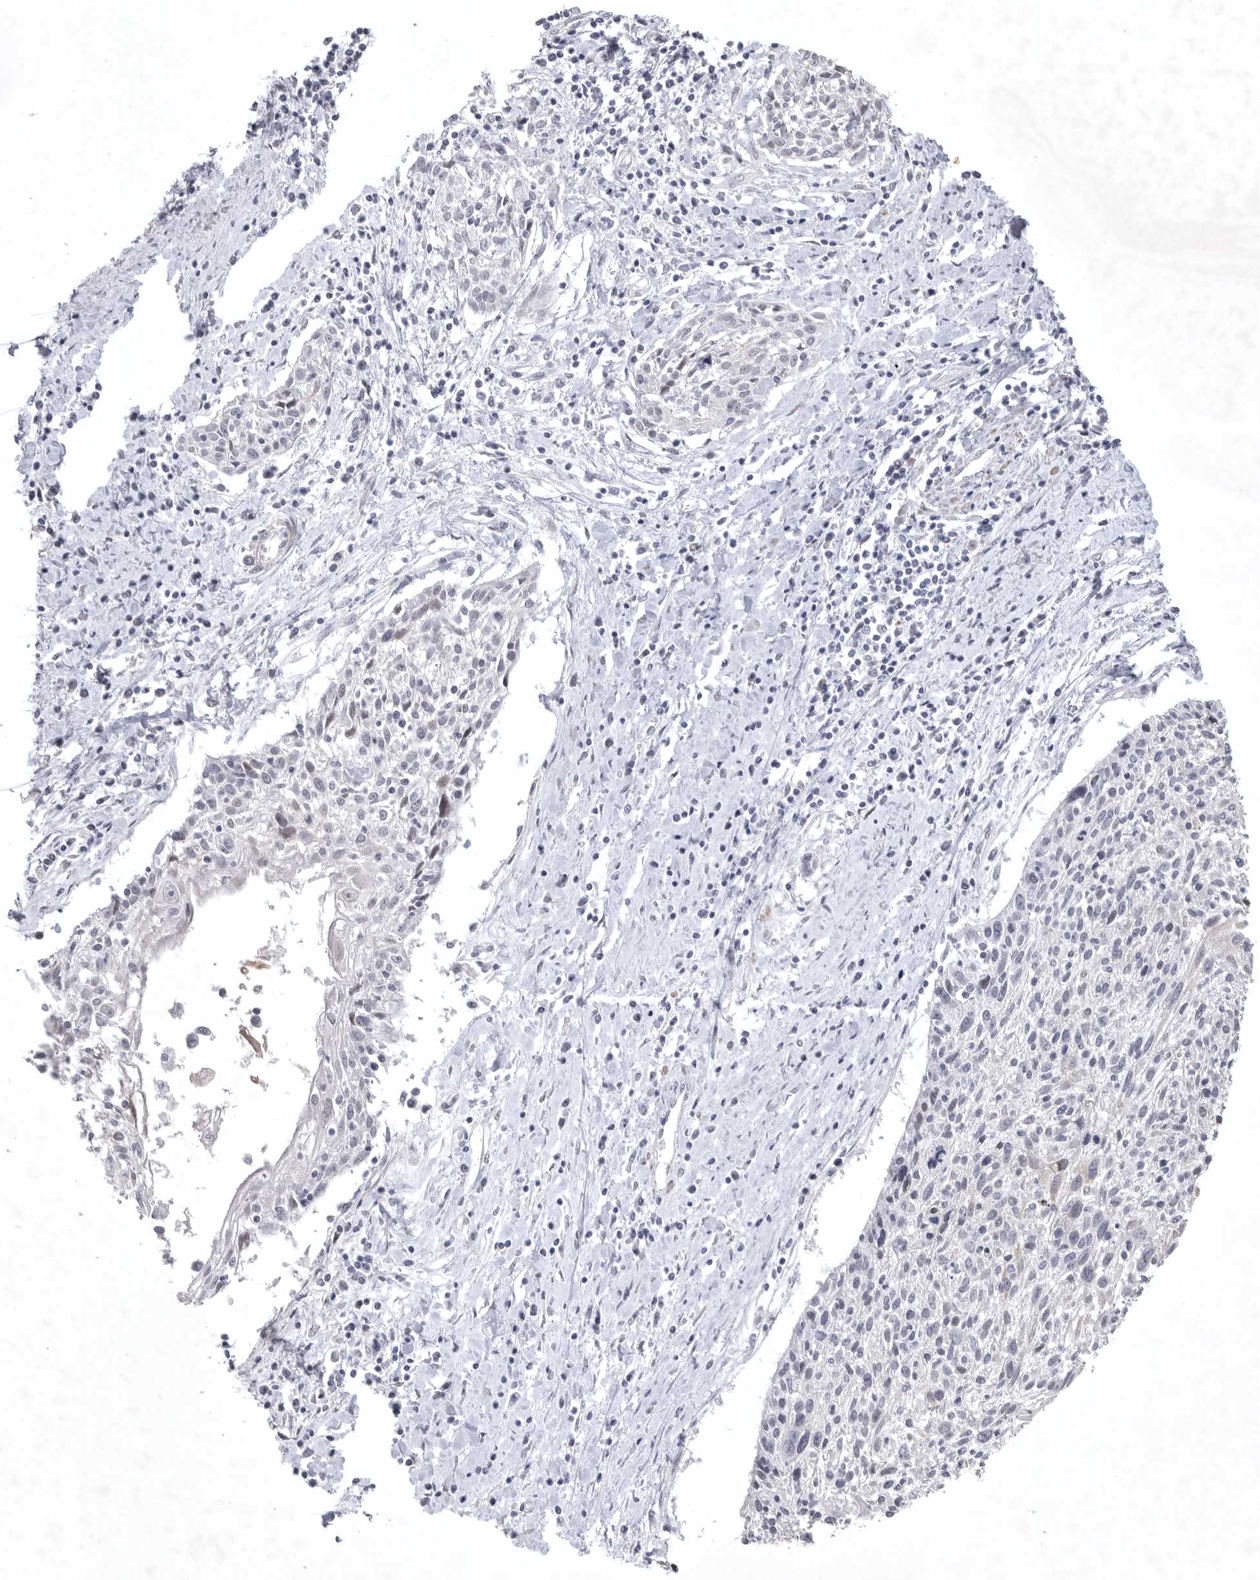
{"staining": {"intensity": "negative", "quantity": "none", "location": "none"}, "tissue": "cervical cancer", "cell_type": "Tumor cells", "image_type": "cancer", "snomed": [{"axis": "morphology", "description": "Squamous cell carcinoma, NOS"}, {"axis": "topography", "description": "Cervix"}], "caption": "The immunohistochemistry histopathology image has no significant positivity in tumor cells of cervical cancer tissue. (DAB IHC visualized using brightfield microscopy, high magnification).", "gene": "TNR", "patient": {"sex": "female", "age": 51}}